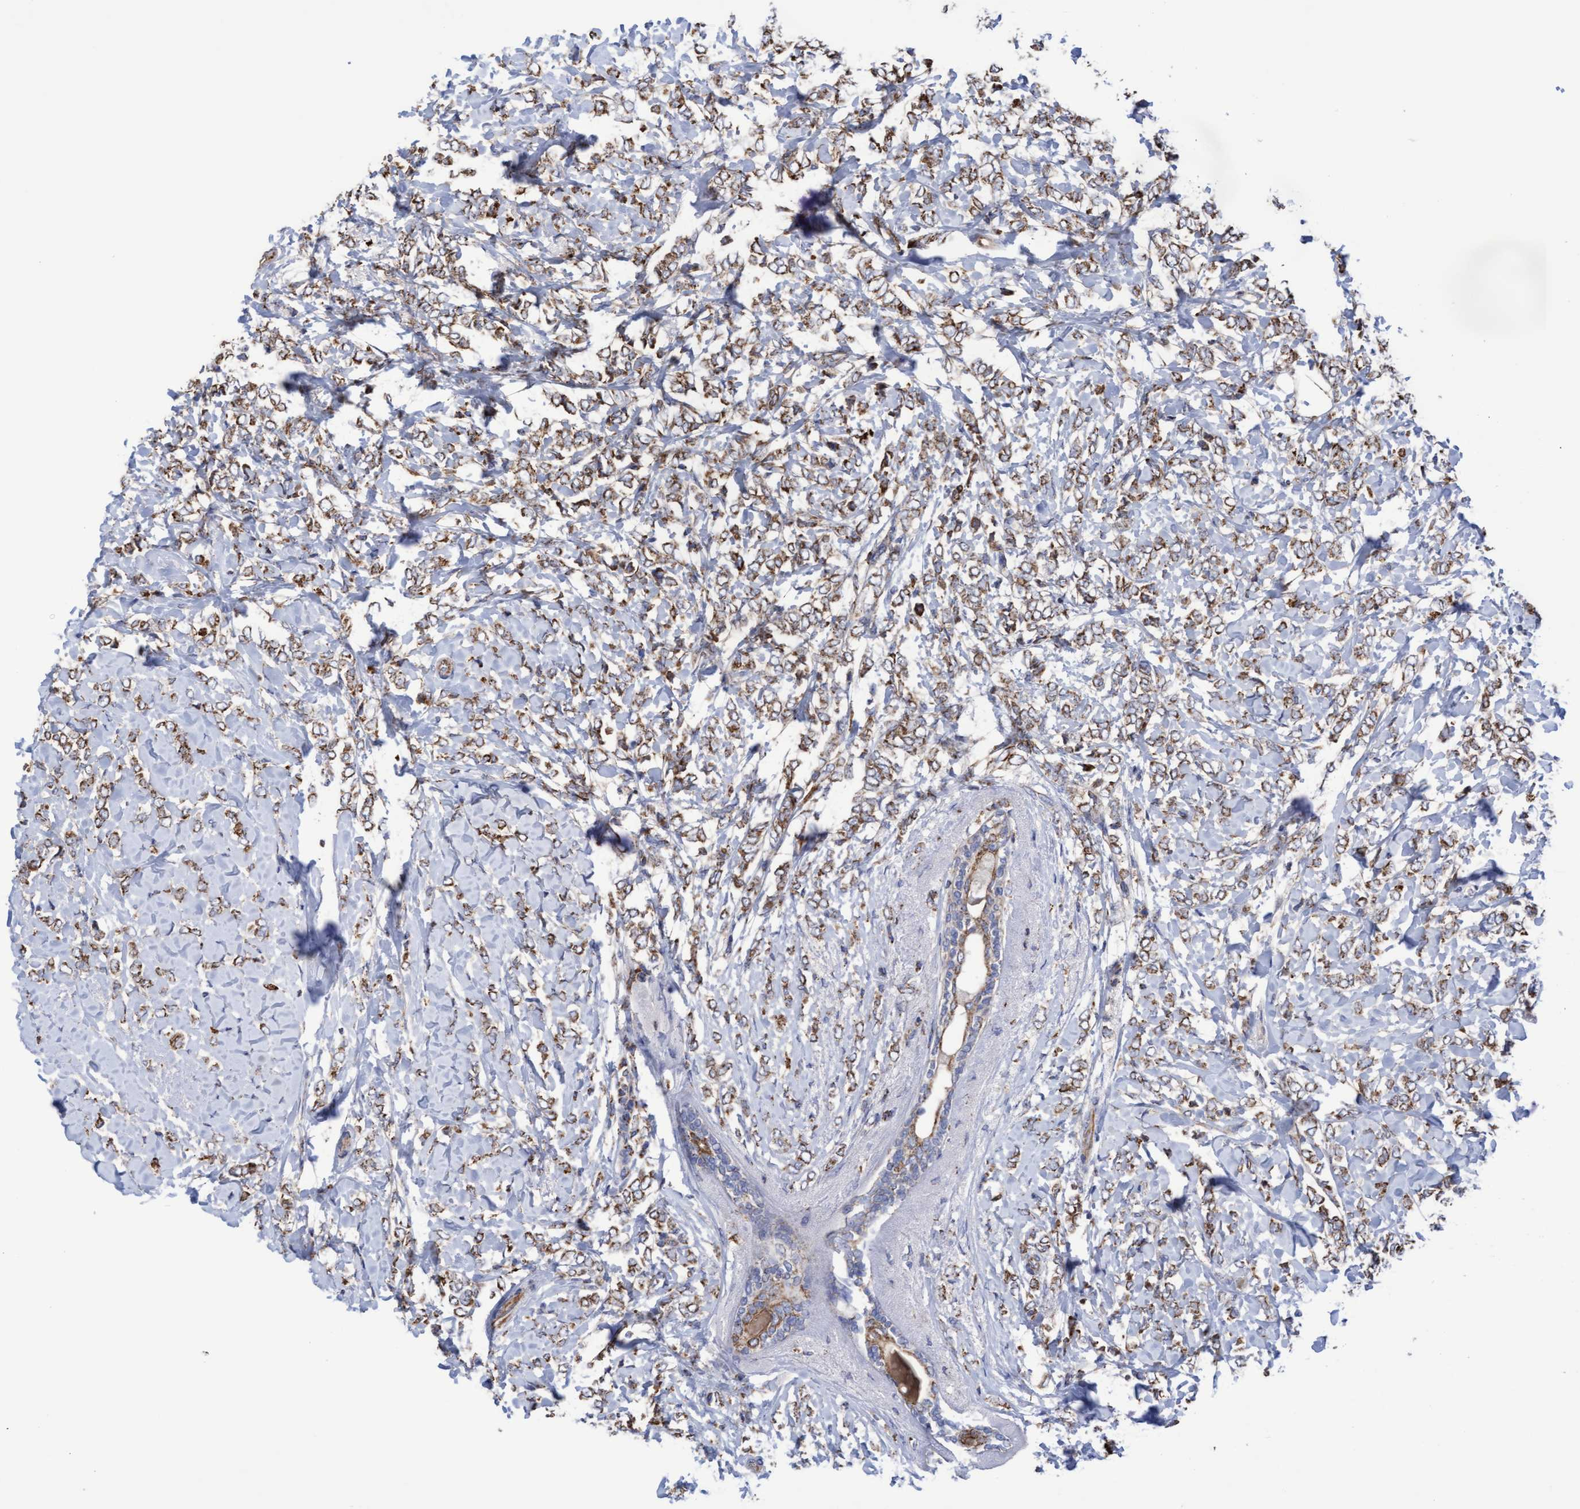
{"staining": {"intensity": "moderate", "quantity": ">75%", "location": "cytoplasmic/membranous"}, "tissue": "breast cancer", "cell_type": "Tumor cells", "image_type": "cancer", "snomed": [{"axis": "morphology", "description": "Normal tissue, NOS"}, {"axis": "morphology", "description": "Lobular carcinoma"}, {"axis": "topography", "description": "Breast"}], "caption": "Protein staining reveals moderate cytoplasmic/membranous positivity in about >75% of tumor cells in breast cancer. The protein of interest is stained brown, and the nuclei are stained in blue (DAB (3,3'-diaminobenzidine) IHC with brightfield microscopy, high magnification).", "gene": "COBL", "patient": {"sex": "female", "age": 47}}